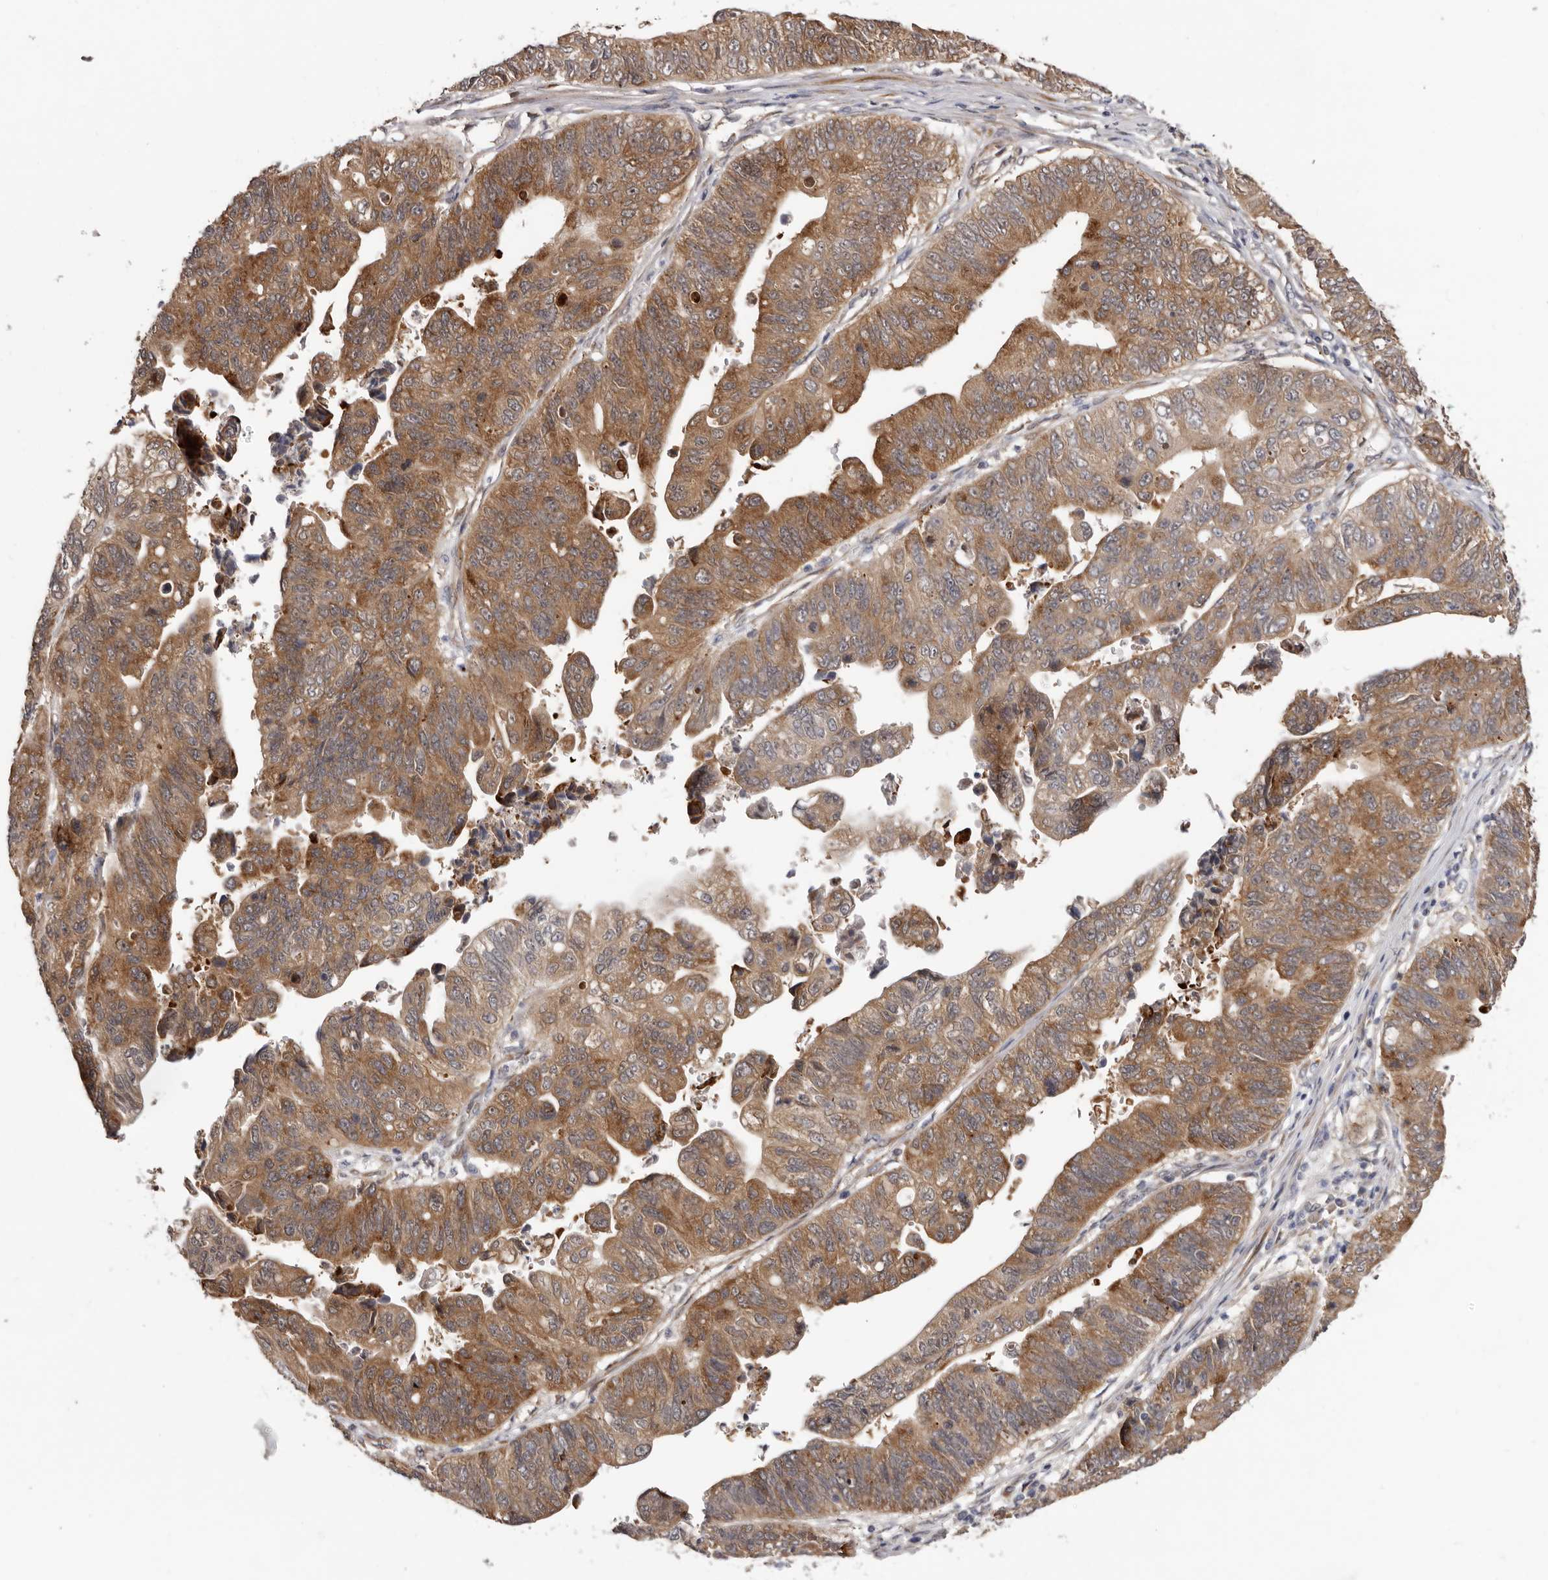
{"staining": {"intensity": "moderate", "quantity": ">75%", "location": "cytoplasmic/membranous"}, "tissue": "stomach cancer", "cell_type": "Tumor cells", "image_type": "cancer", "snomed": [{"axis": "morphology", "description": "Adenocarcinoma, NOS"}, {"axis": "topography", "description": "Stomach"}], "caption": "Stomach adenocarcinoma stained with immunohistochemistry (IHC) displays moderate cytoplasmic/membranous positivity in approximately >75% of tumor cells. (DAB (3,3'-diaminobenzidine) IHC, brown staining for protein, blue staining for nuclei).", "gene": "SBDS", "patient": {"sex": "male", "age": 59}}